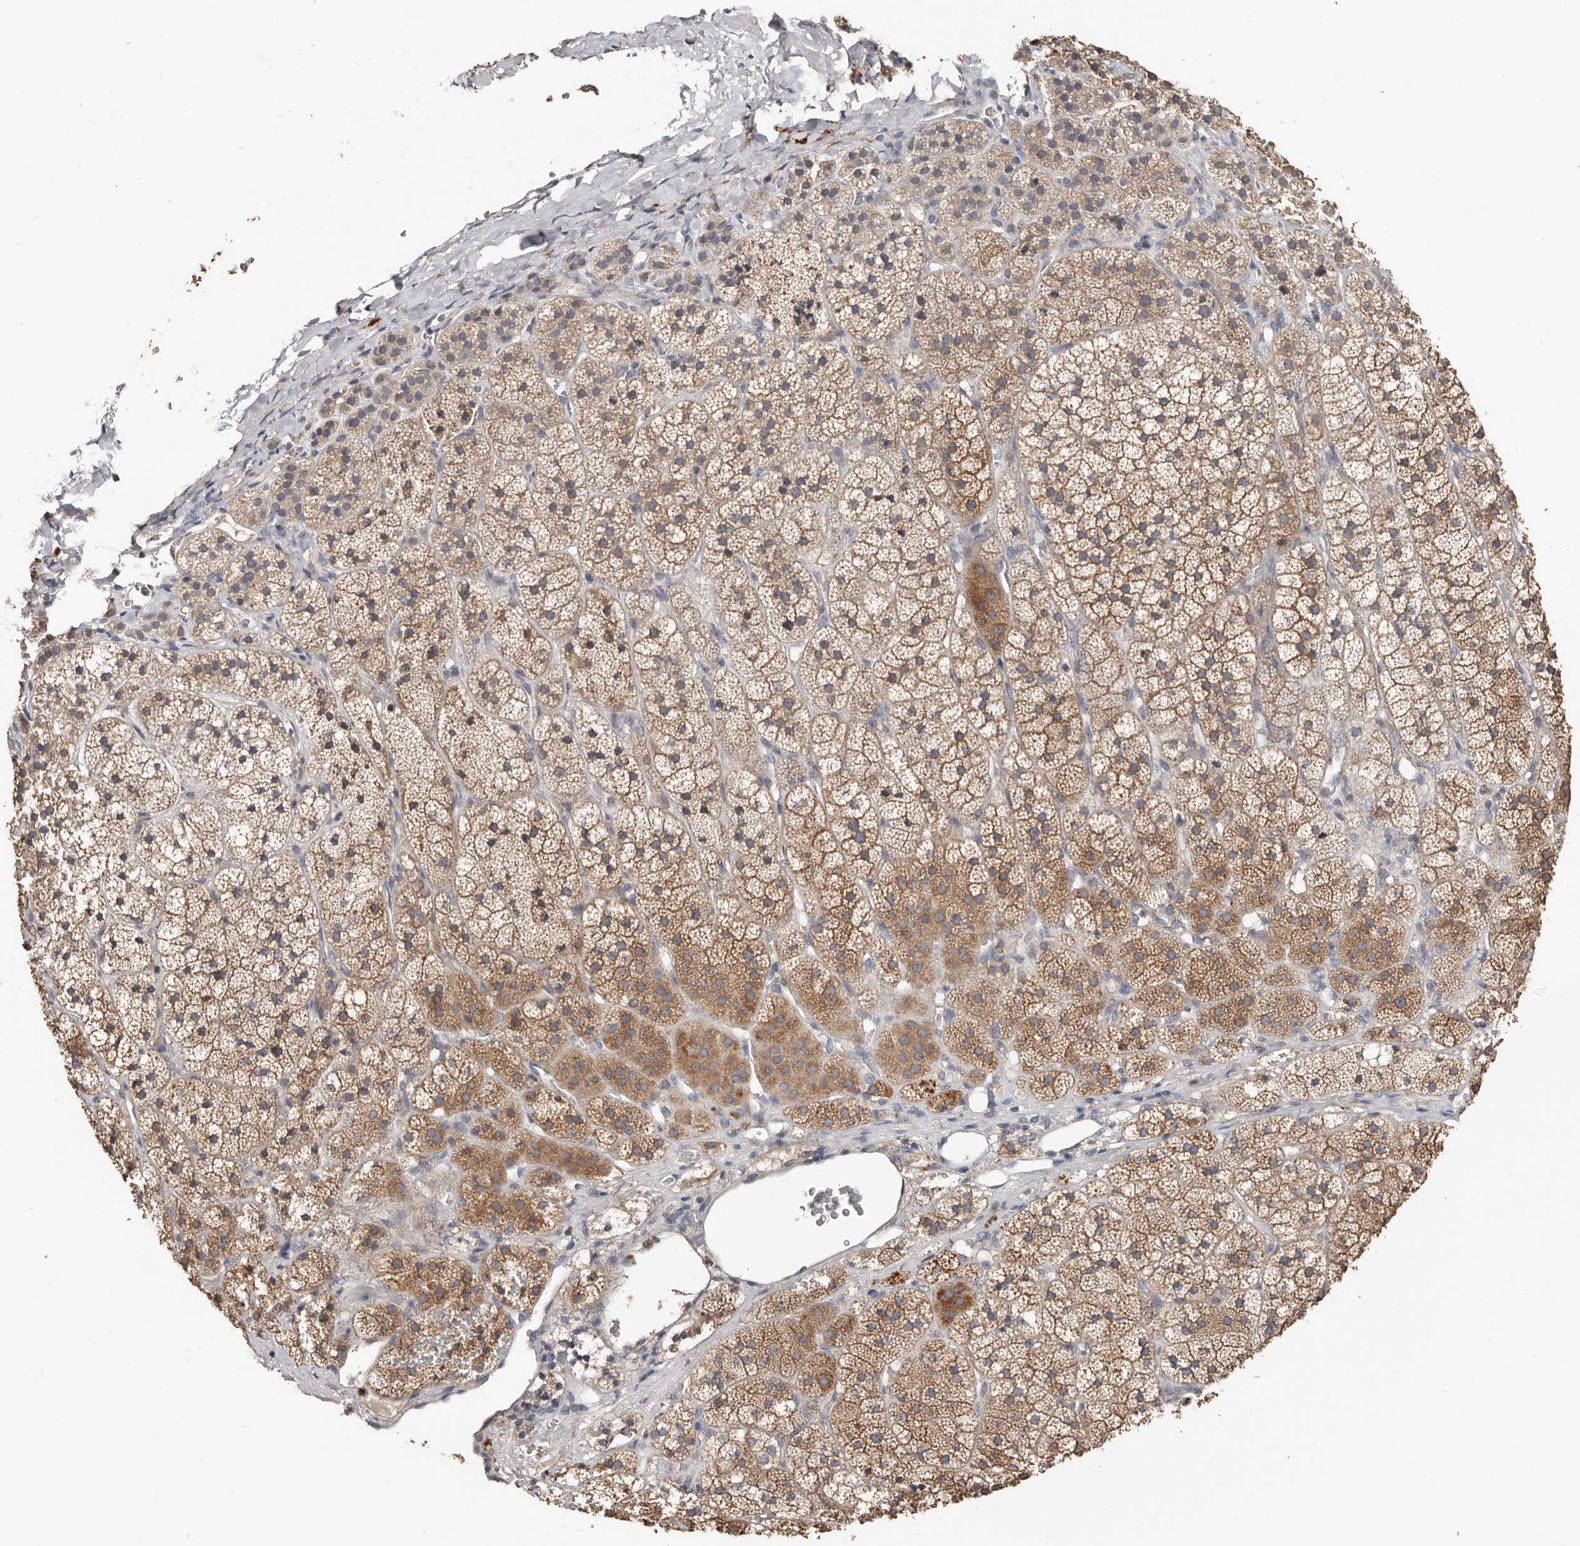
{"staining": {"intensity": "moderate", "quantity": ">75%", "location": "cytoplasmic/membranous"}, "tissue": "adrenal gland", "cell_type": "Glandular cells", "image_type": "normal", "snomed": [{"axis": "morphology", "description": "Normal tissue, NOS"}, {"axis": "topography", "description": "Adrenal gland"}], "caption": "Glandular cells reveal moderate cytoplasmic/membranous staining in approximately >75% of cells in normal adrenal gland. (Stains: DAB (3,3'-diaminobenzidine) in brown, nuclei in blue, Microscopy: brightfield microscopy at high magnification).", "gene": "SLC39A2", "patient": {"sex": "female", "age": 44}}